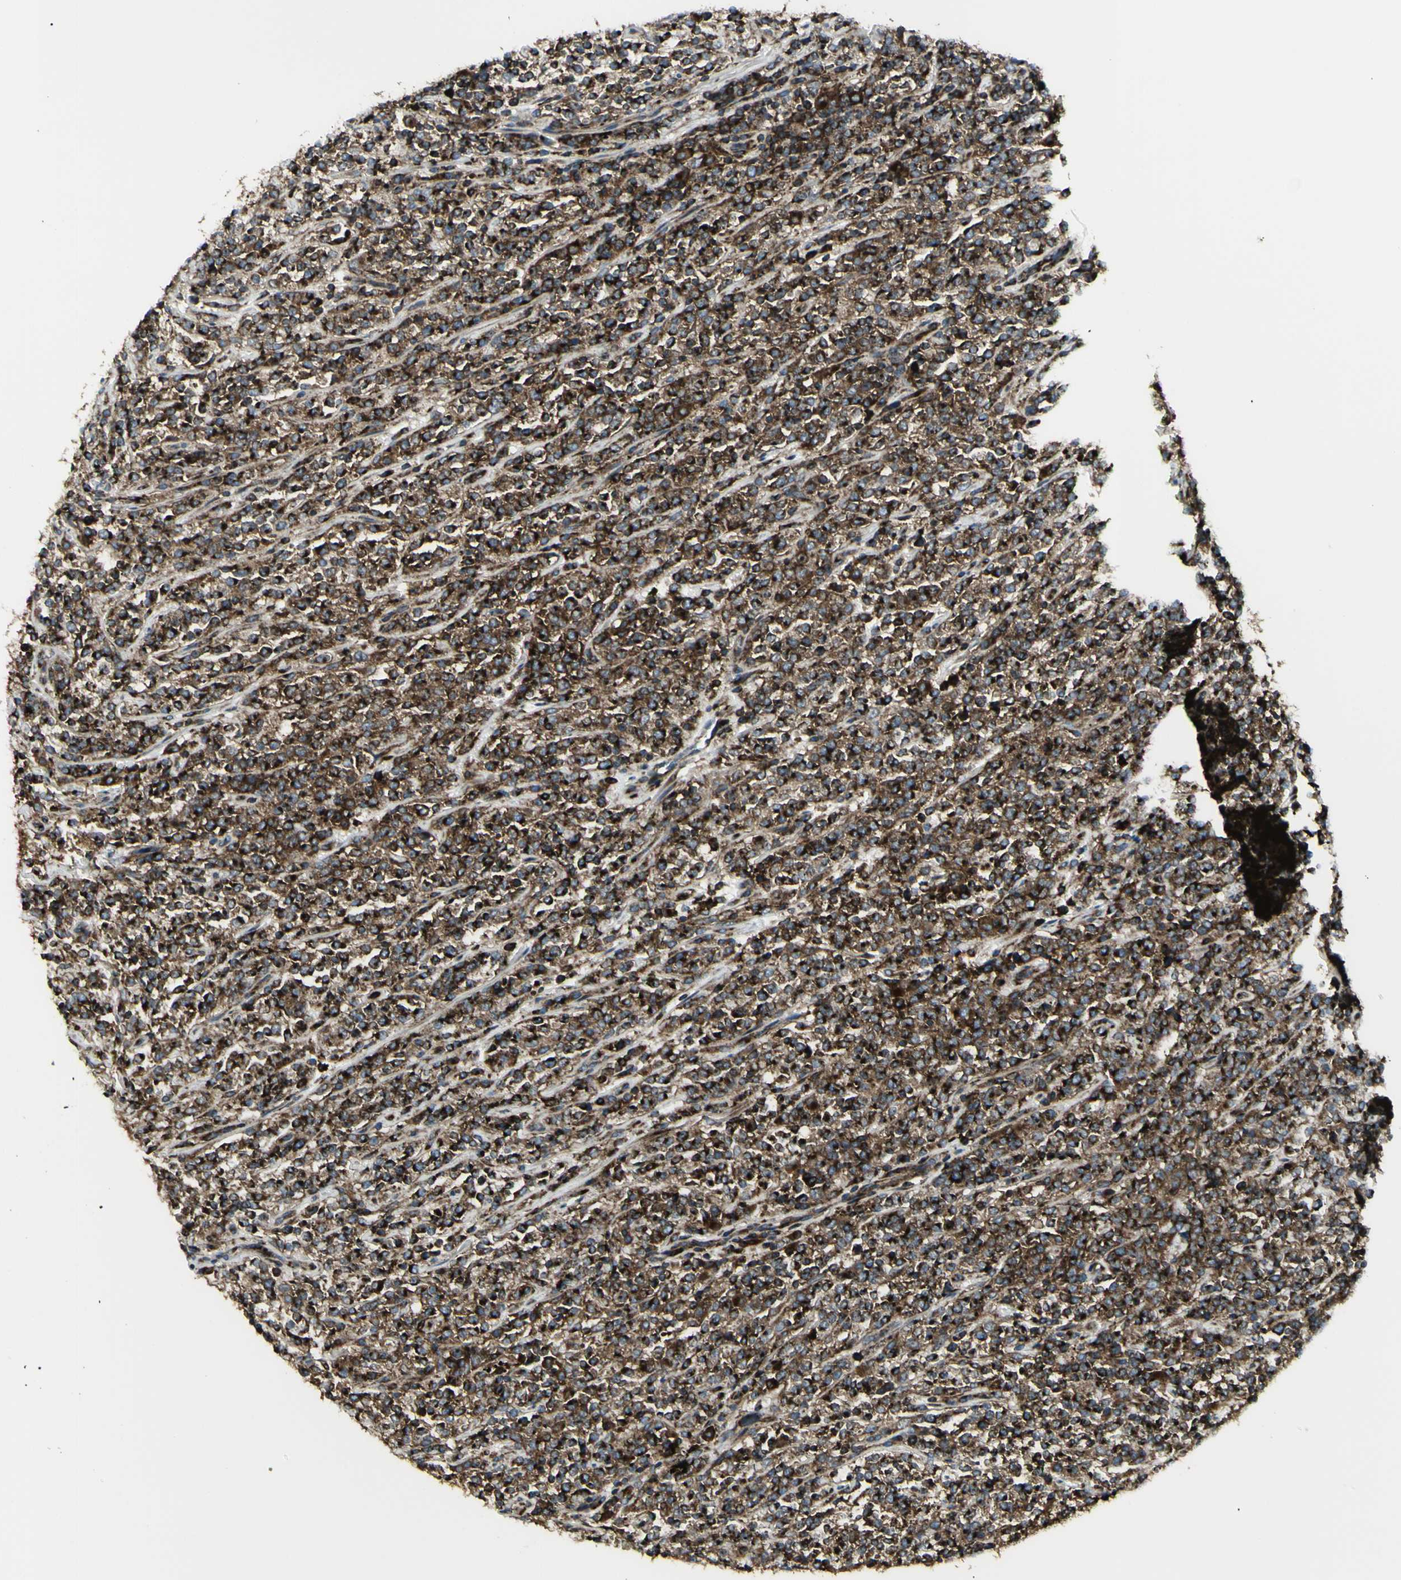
{"staining": {"intensity": "strong", "quantity": ">75%", "location": "cytoplasmic/membranous"}, "tissue": "lymphoma", "cell_type": "Tumor cells", "image_type": "cancer", "snomed": [{"axis": "morphology", "description": "Malignant lymphoma, non-Hodgkin's type, High grade"}, {"axis": "topography", "description": "Soft tissue"}], "caption": "About >75% of tumor cells in human lymphoma show strong cytoplasmic/membranous protein expression as visualized by brown immunohistochemical staining.", "gene": "NAPA", "patient": {"sex": "male", "age": 18}}